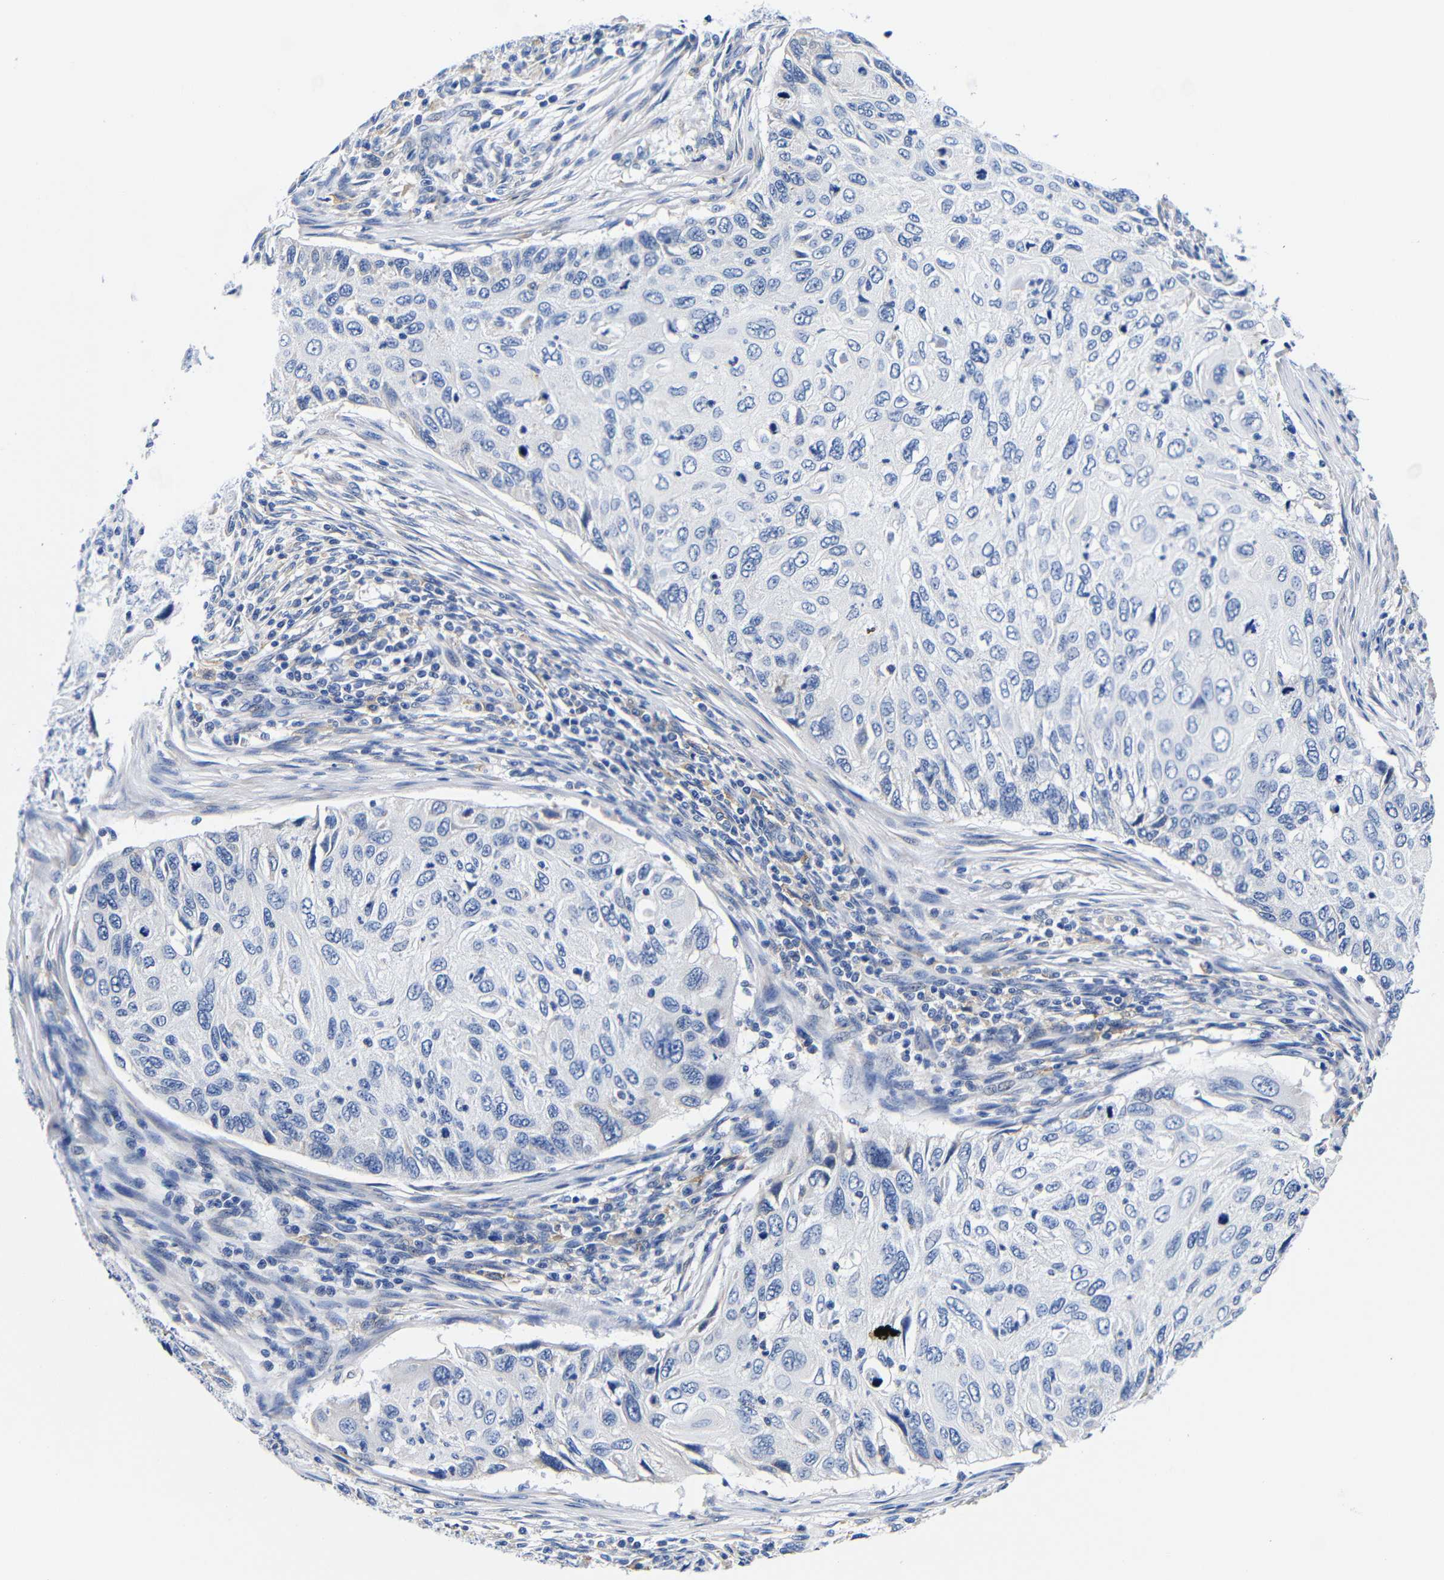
{"staining": {"intensity": "negative", "quantity": "none", "location": "none"}, "tissue": "cervical cancer", "cell_type": "Tumor cells", "image_type": "cancer", "snomed": [{"axis": "morphology", "description": "Squamous cell carcinoma, NOS"}, {"axis": "topography", "description": "Cervix"}], "caption": "High power microscopy micrograph of an immunohistochemistry (IHC) histopathology image of cervical cancer, revealing no significant staining in tumor cells.", "gene": "CLEC4G", "patient": {"sex": "female", "age": 70}}